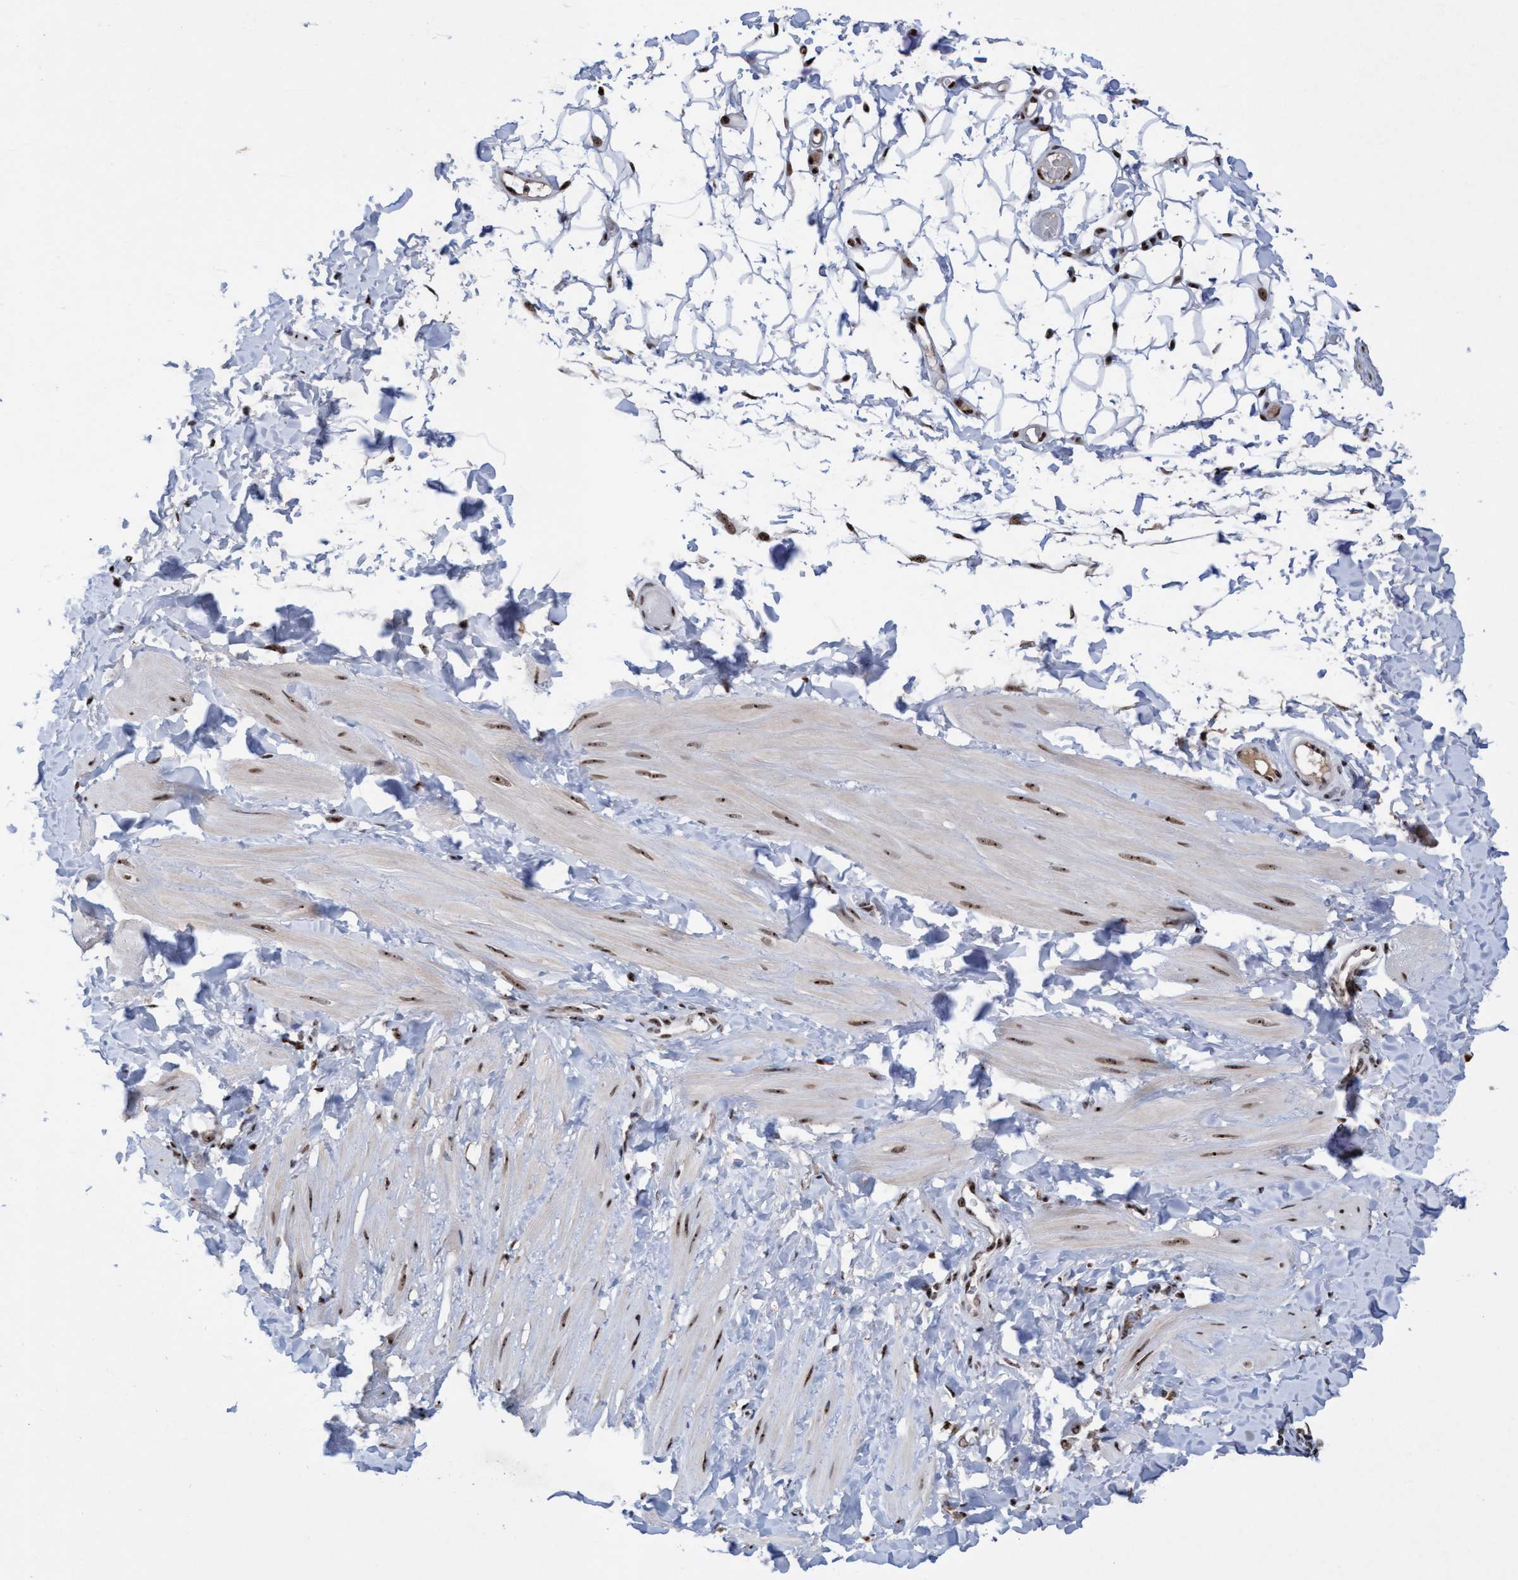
{"staining": {"intensity": "strong", "quantity": ">75%", "location": "nuclear"}, "tissue": "adipose tissue", "cell_type": "Adipocytes", "image_type": "normal", "snomed": [{"axis": "morphology", "description": "Normal tissue, NOS"}, {"axis": "topography", "description": "Adipose tissue"}, {"axis": "topography", "description": "Vascular tissue"}, {"axis": "topography", "description": "Peripheral nerve tissue"}], "caption": "A high-resolution image shows IHC staining of unremarkable adipose tissue, which shows strong nuclear positivity in about >75% of adipocytes.", "gene": "EFCAB10", "patient": {"sex": "male", "age": 25}}